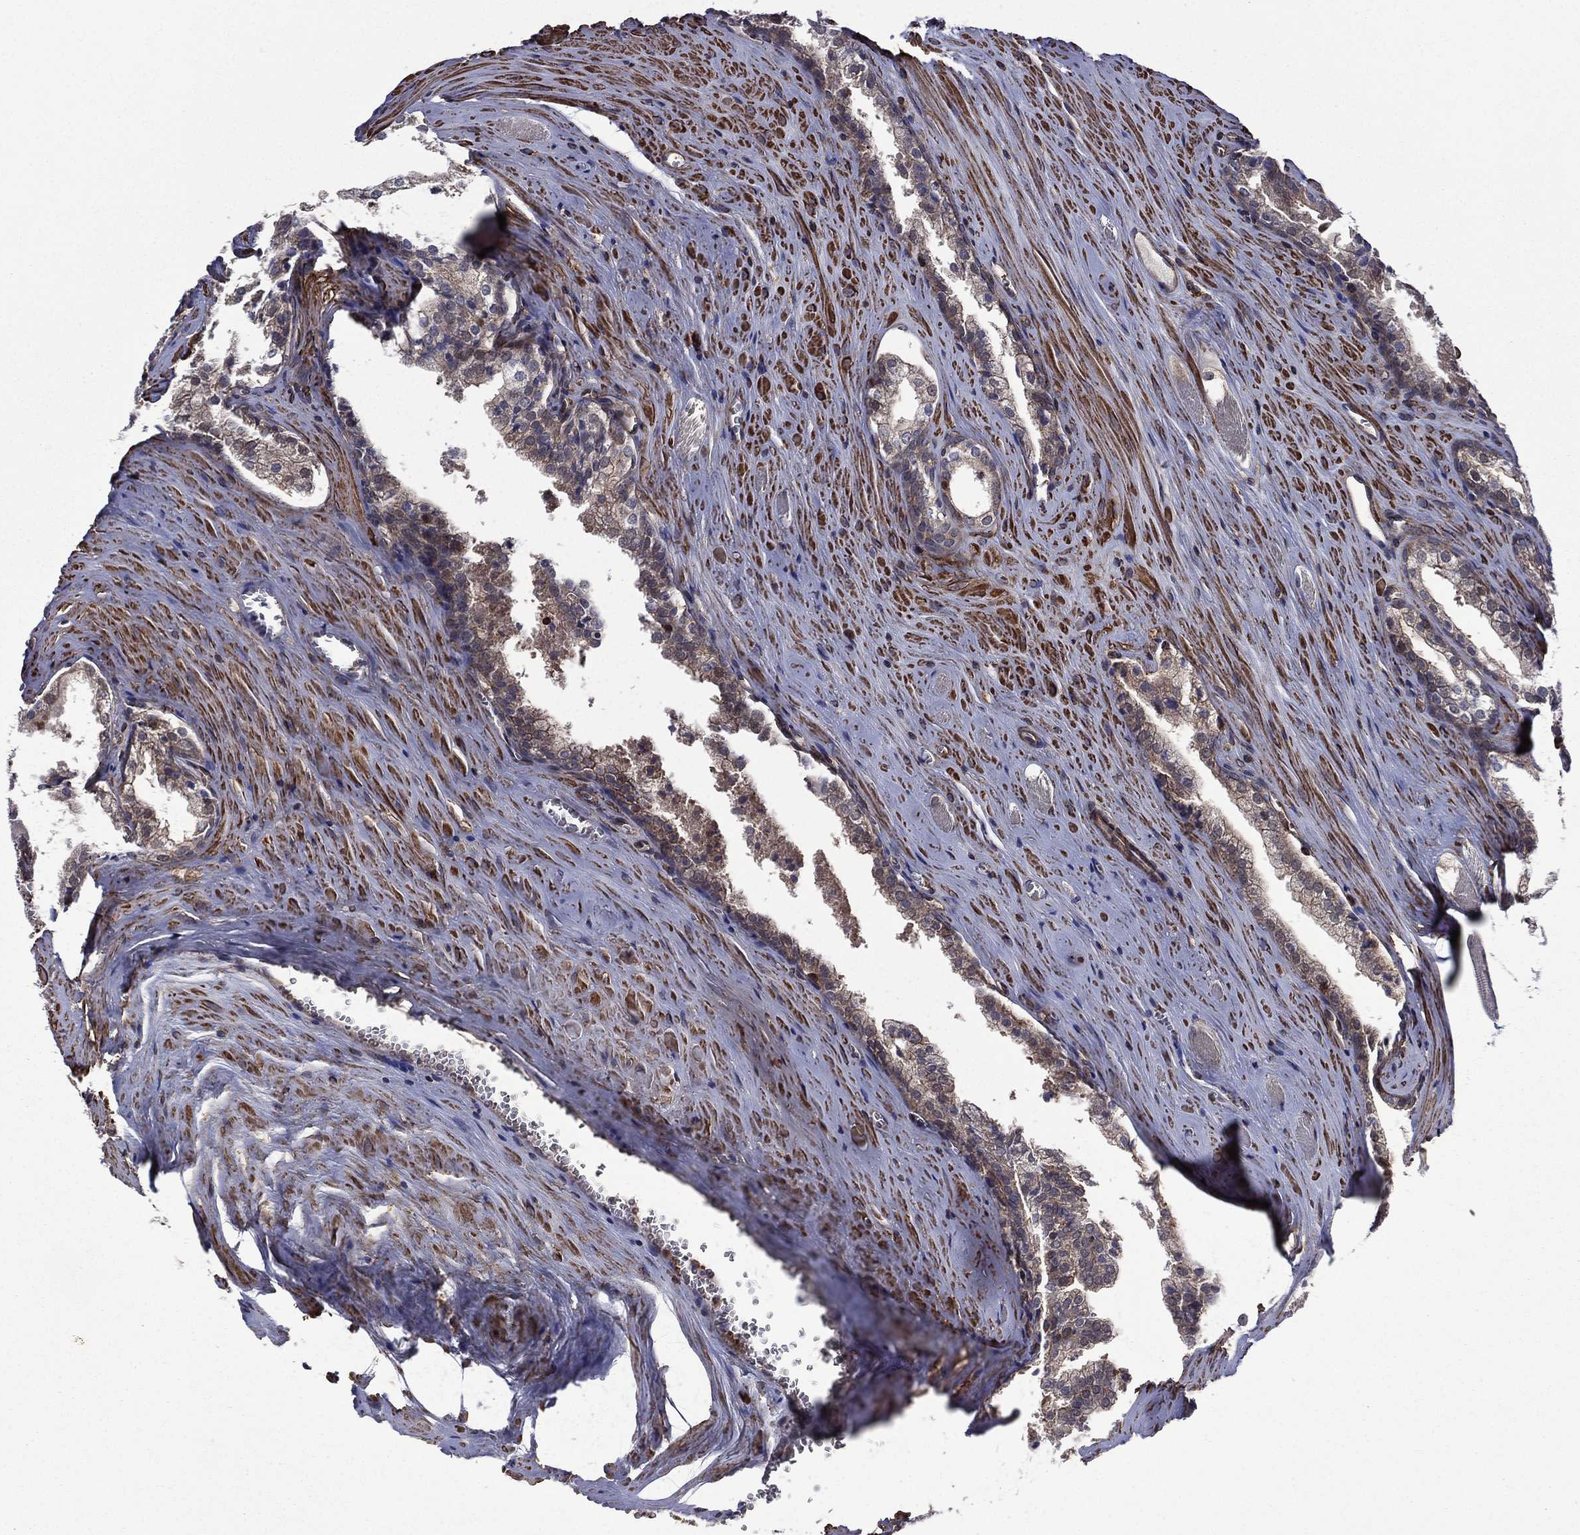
{"staining": {"intensity": "negative", "quantity": "none", "location": "none"}, "tissue": "prostate cancer", "cell_type": "Tumor cells", "image_type": "cancer", "snomed": [{"axis": "morphology", "description": "Adenocarcinoma, NOS"}, {"axis": "topography", "description": "Prostate"}], "caption": "High magnification brightfield microscopy of adenocarcinoma (prostate) stained with DAB (brown) and counterstained with hematoxylin (blue): tumor cells show no significant staining.", "gene": "PLPP3", "patient": {"sex": "male", "age": 72}}